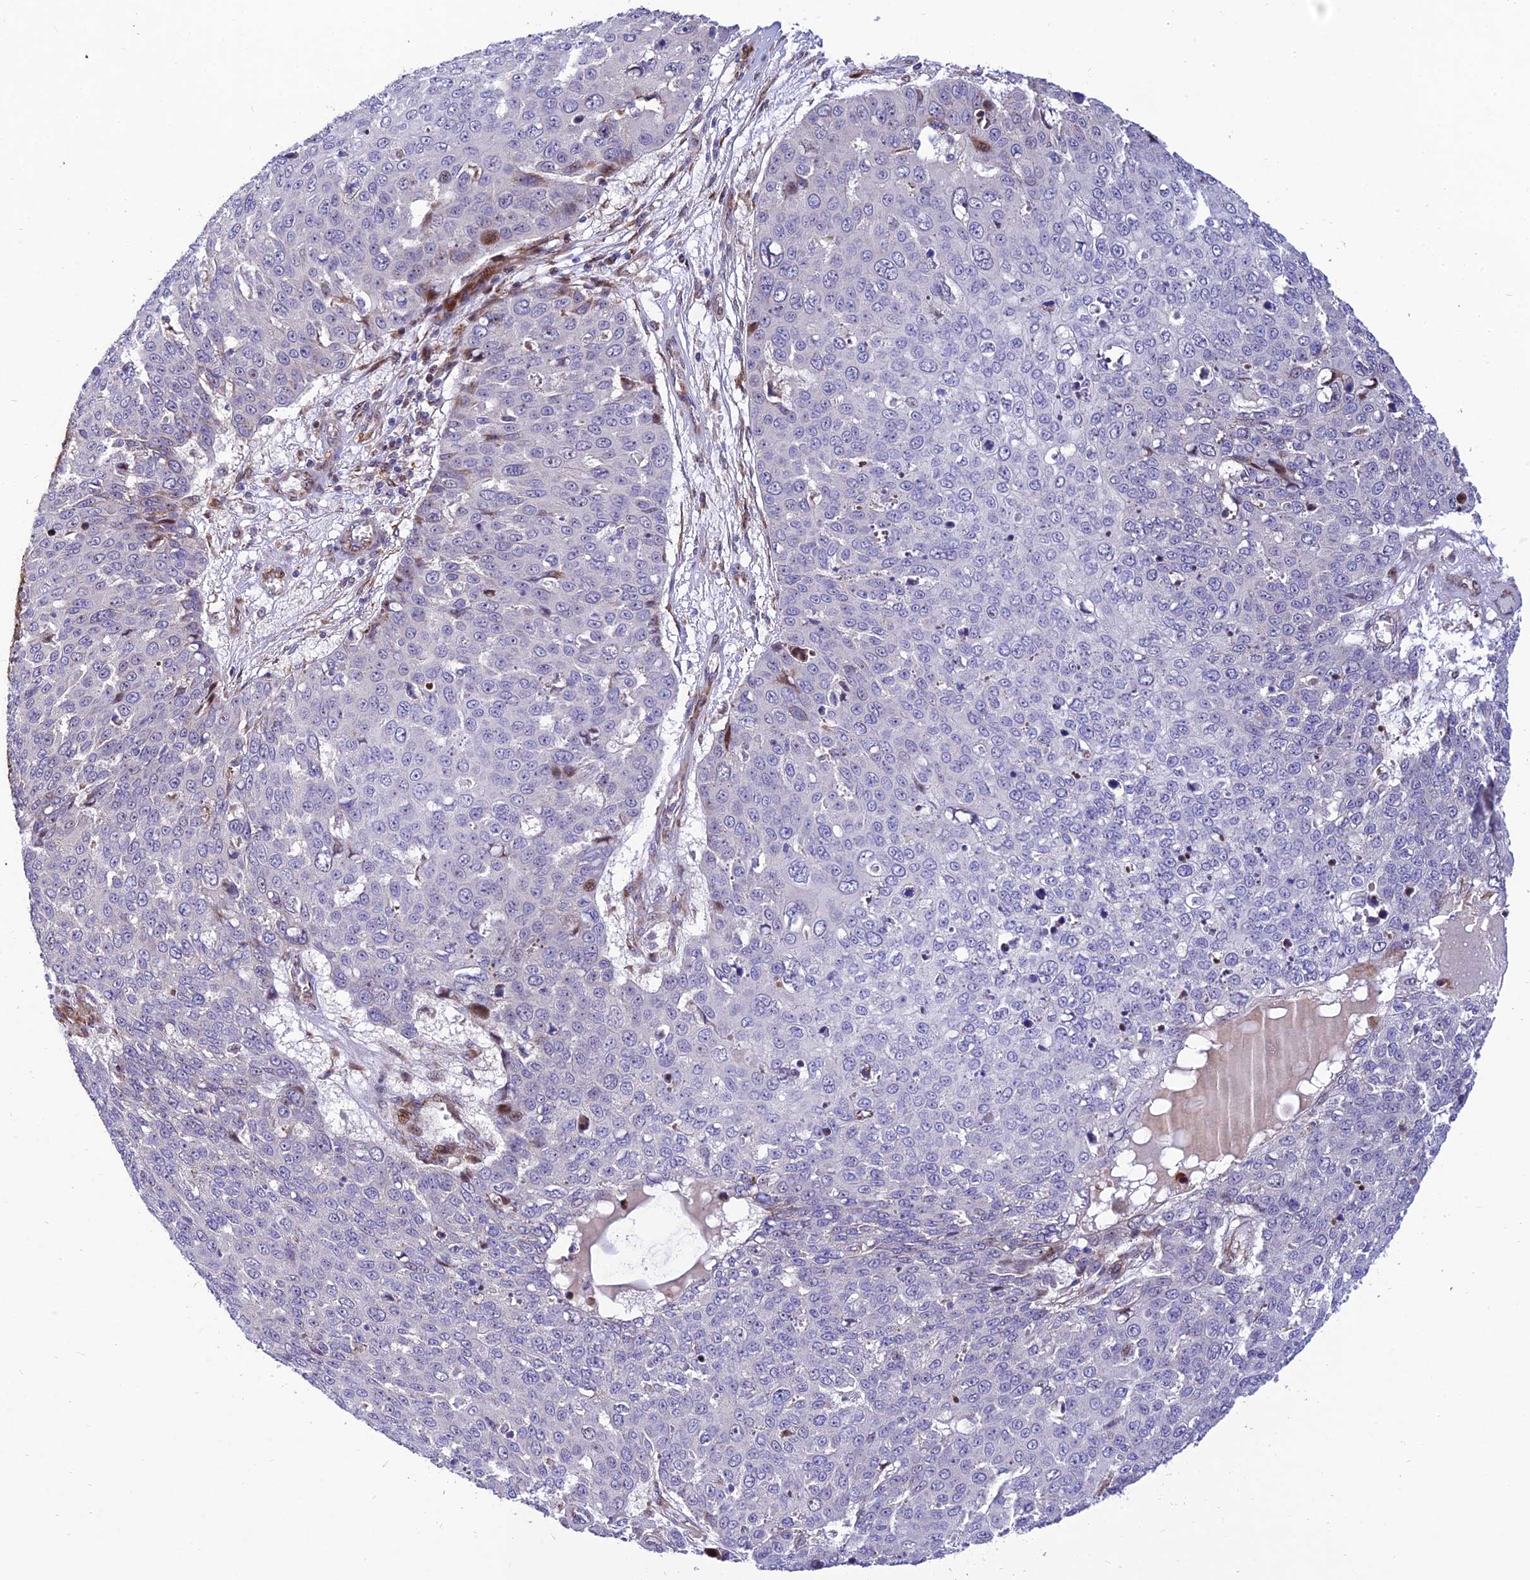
{"staining": {"intensity": "negative", "quantity": "none", "location": "none"}, "tissue": "skin cancer", "cell_type": "Tumor cells", "image_type": "cancer", "snomed": [{"axis": "morphology", "description": "Squamous cell carcinoma, NOS"}, {"axis": "topography", "description": "Skin"}], "caption": "Human squamous cell carcinoma (skin) stained for a protein using immunohistochemistry exhibits no staining in tumor cells.", "gene": "KBTBD7", "patient": {"sex": "male", "age": 71}}